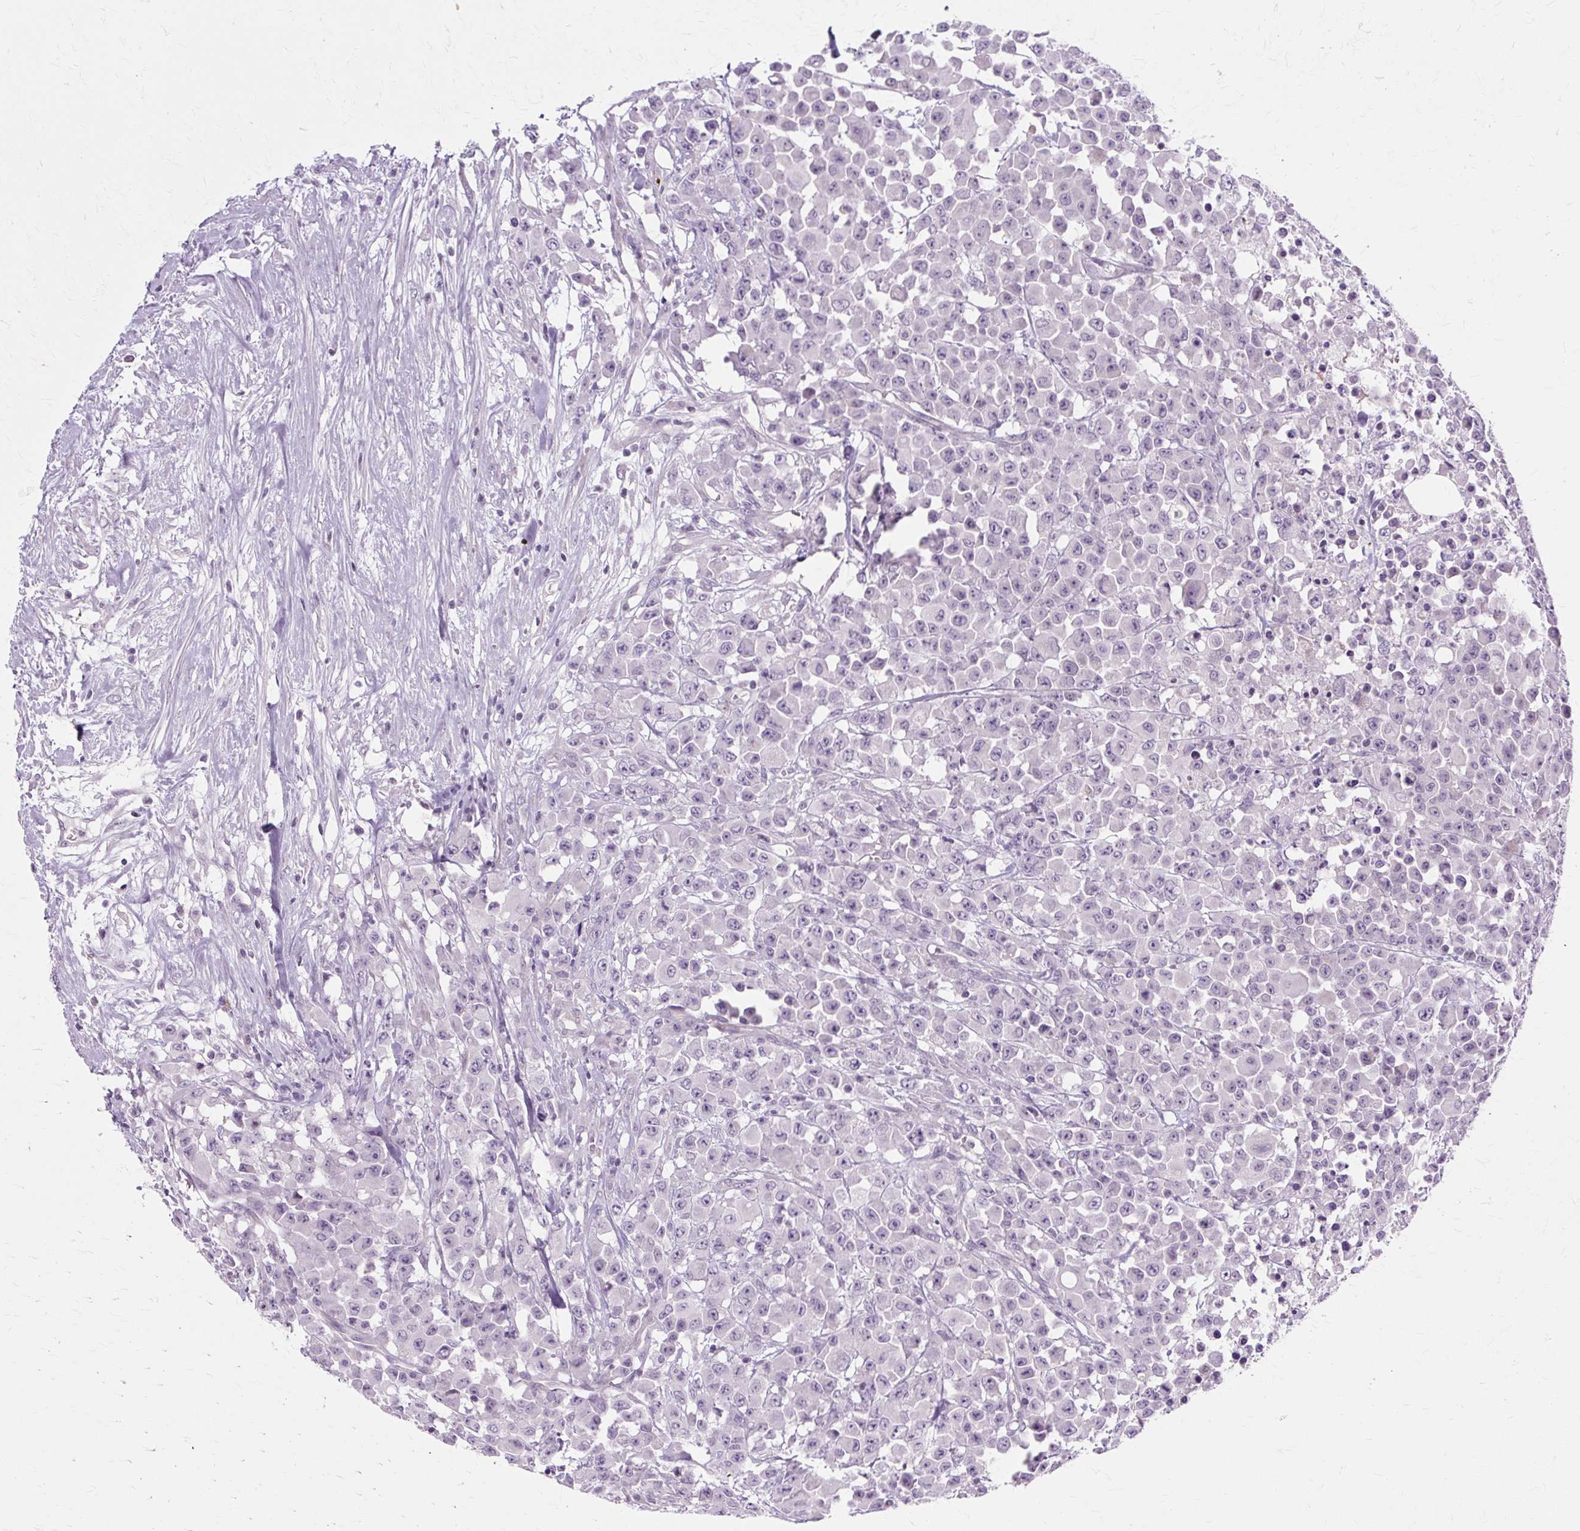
{"staining": {"intensity": "negative", "quantity": "none", "location": "none"}, "tissue": "colorectal cancer", "cell_type": "Tumor cells", "image_type": "cancer", "snomed": [{"axis": "morphology", "description": "Adenocarcinoma, NOS"}, {"axis": "topography", "description": "Colon"}], "caption": "Image shows no significant protein positivity in tumor cells of colorectal cancer.", "gene": "ZNF35", "patient": {"sex": "male", "age": 51}}